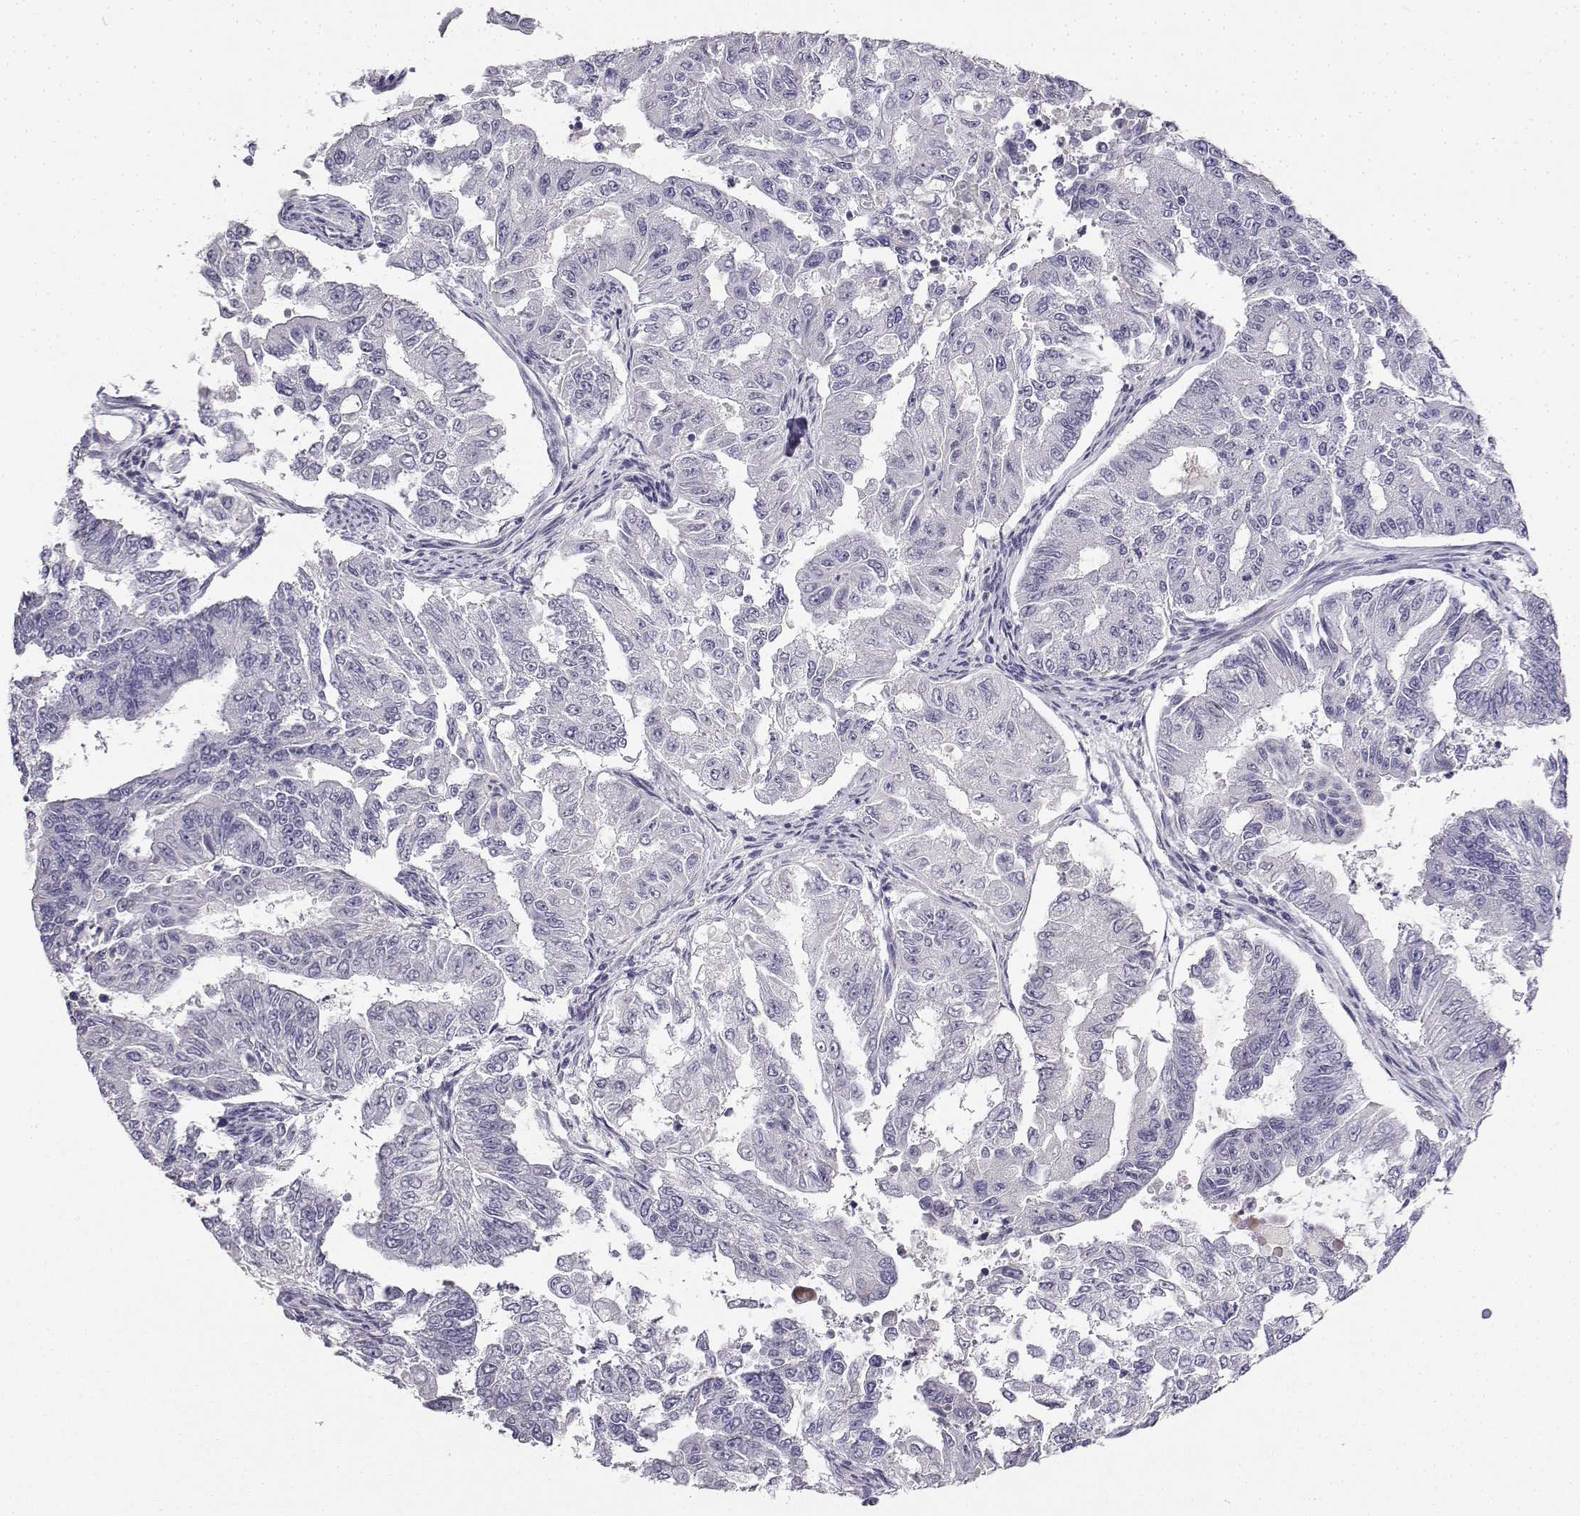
{"staining": {"intensity": "negative", "quantity": "none", "location": "none"}, "tissue": "endometrial cancer", "cell_type": "Tumor cells", "image_type": "cancer", "snomed": [{"axis": "morphology", "description": "Adenocarcinoma, NOS"}, {"axis": "topography", "description": "Uterus"}], "caption": "Micrograph shows no protein positivity in tumor cells of adenocarcinoma (endometrial) tissue.", "gene": "CARTPT", "patient": {"sex": "female", "age": 59}}